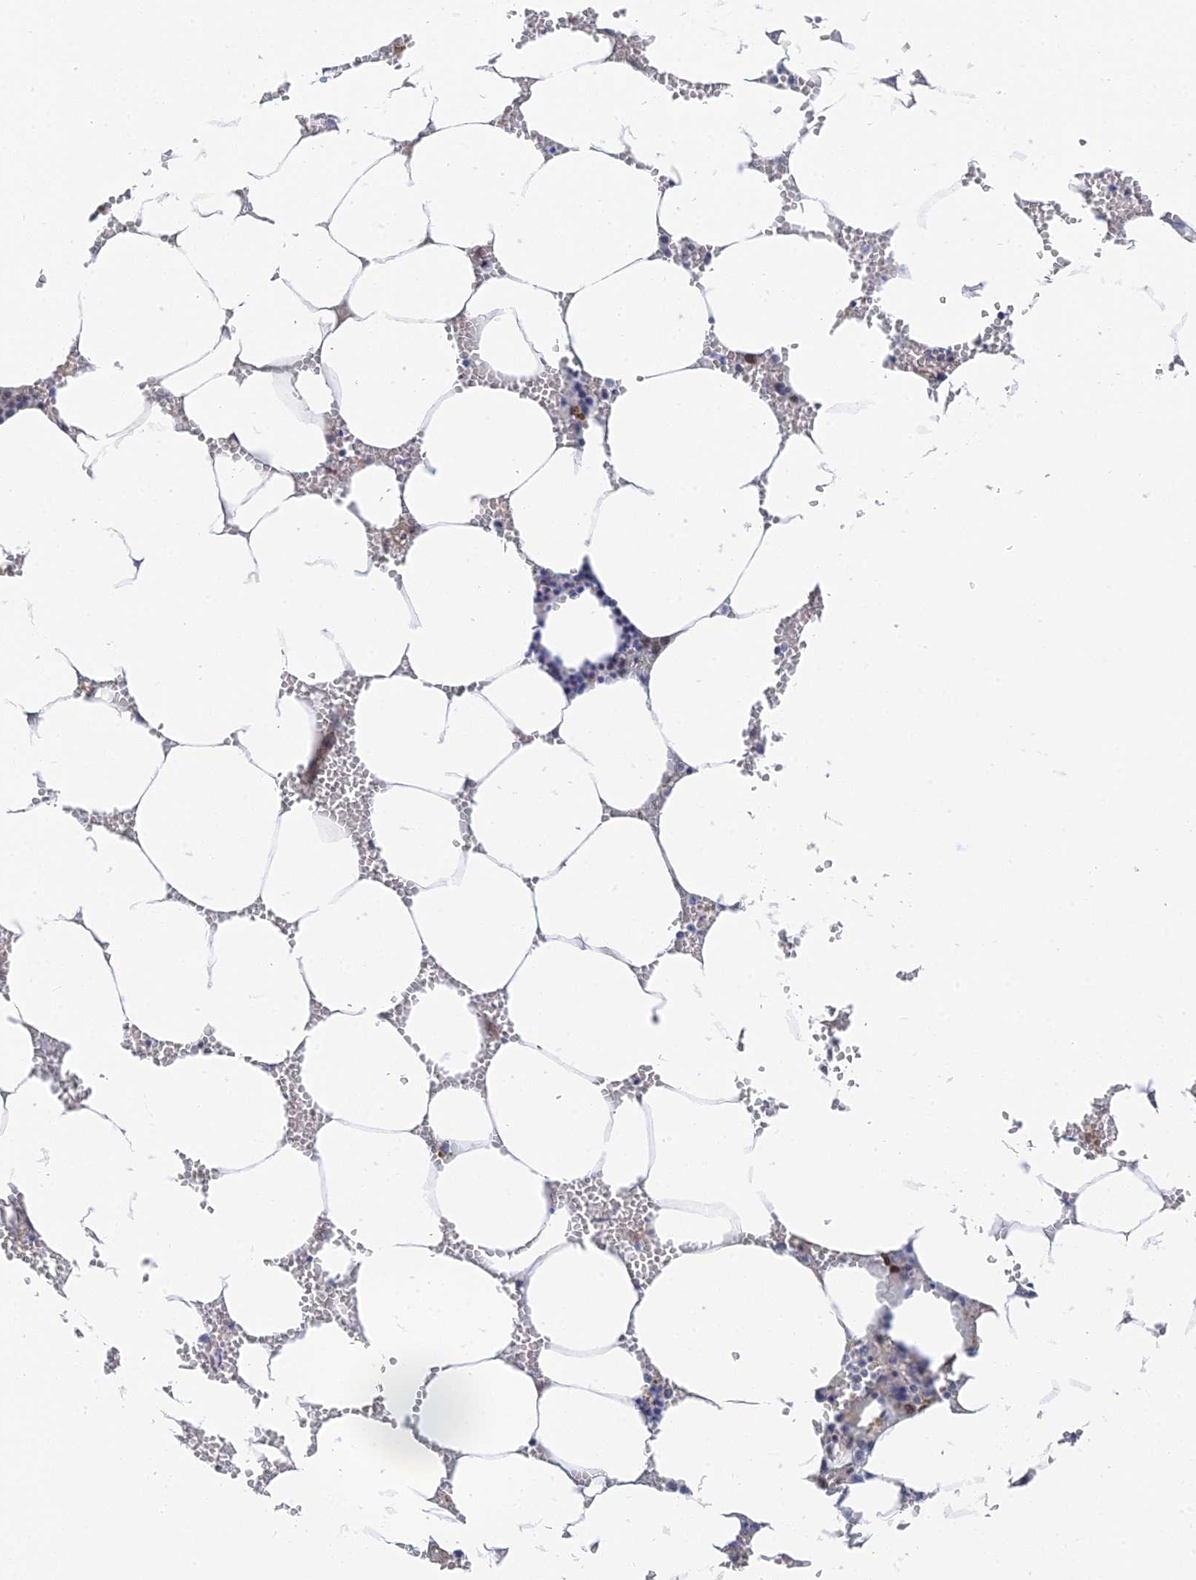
{"staining": {"intensity": "moderate", "quantity": "<25%", "location": "nuclear"}, "tissue": "bone marrow", "cell_type": "Hematopoietic cells", "image_type": "normal", "snomed": [{"axis": "morphology", "description": "Normal tissue, NOS"}, {"axis": "topography", "description": "Bone marrow"}], "caption": "Immunohistochemical staining of normal human bone marrow exhibits low levels of moderate nuclear positivity in about <25% of hematopoietic cells.", "gene": "CFAP92", "patient": {"sex": "male", "age": 70}}